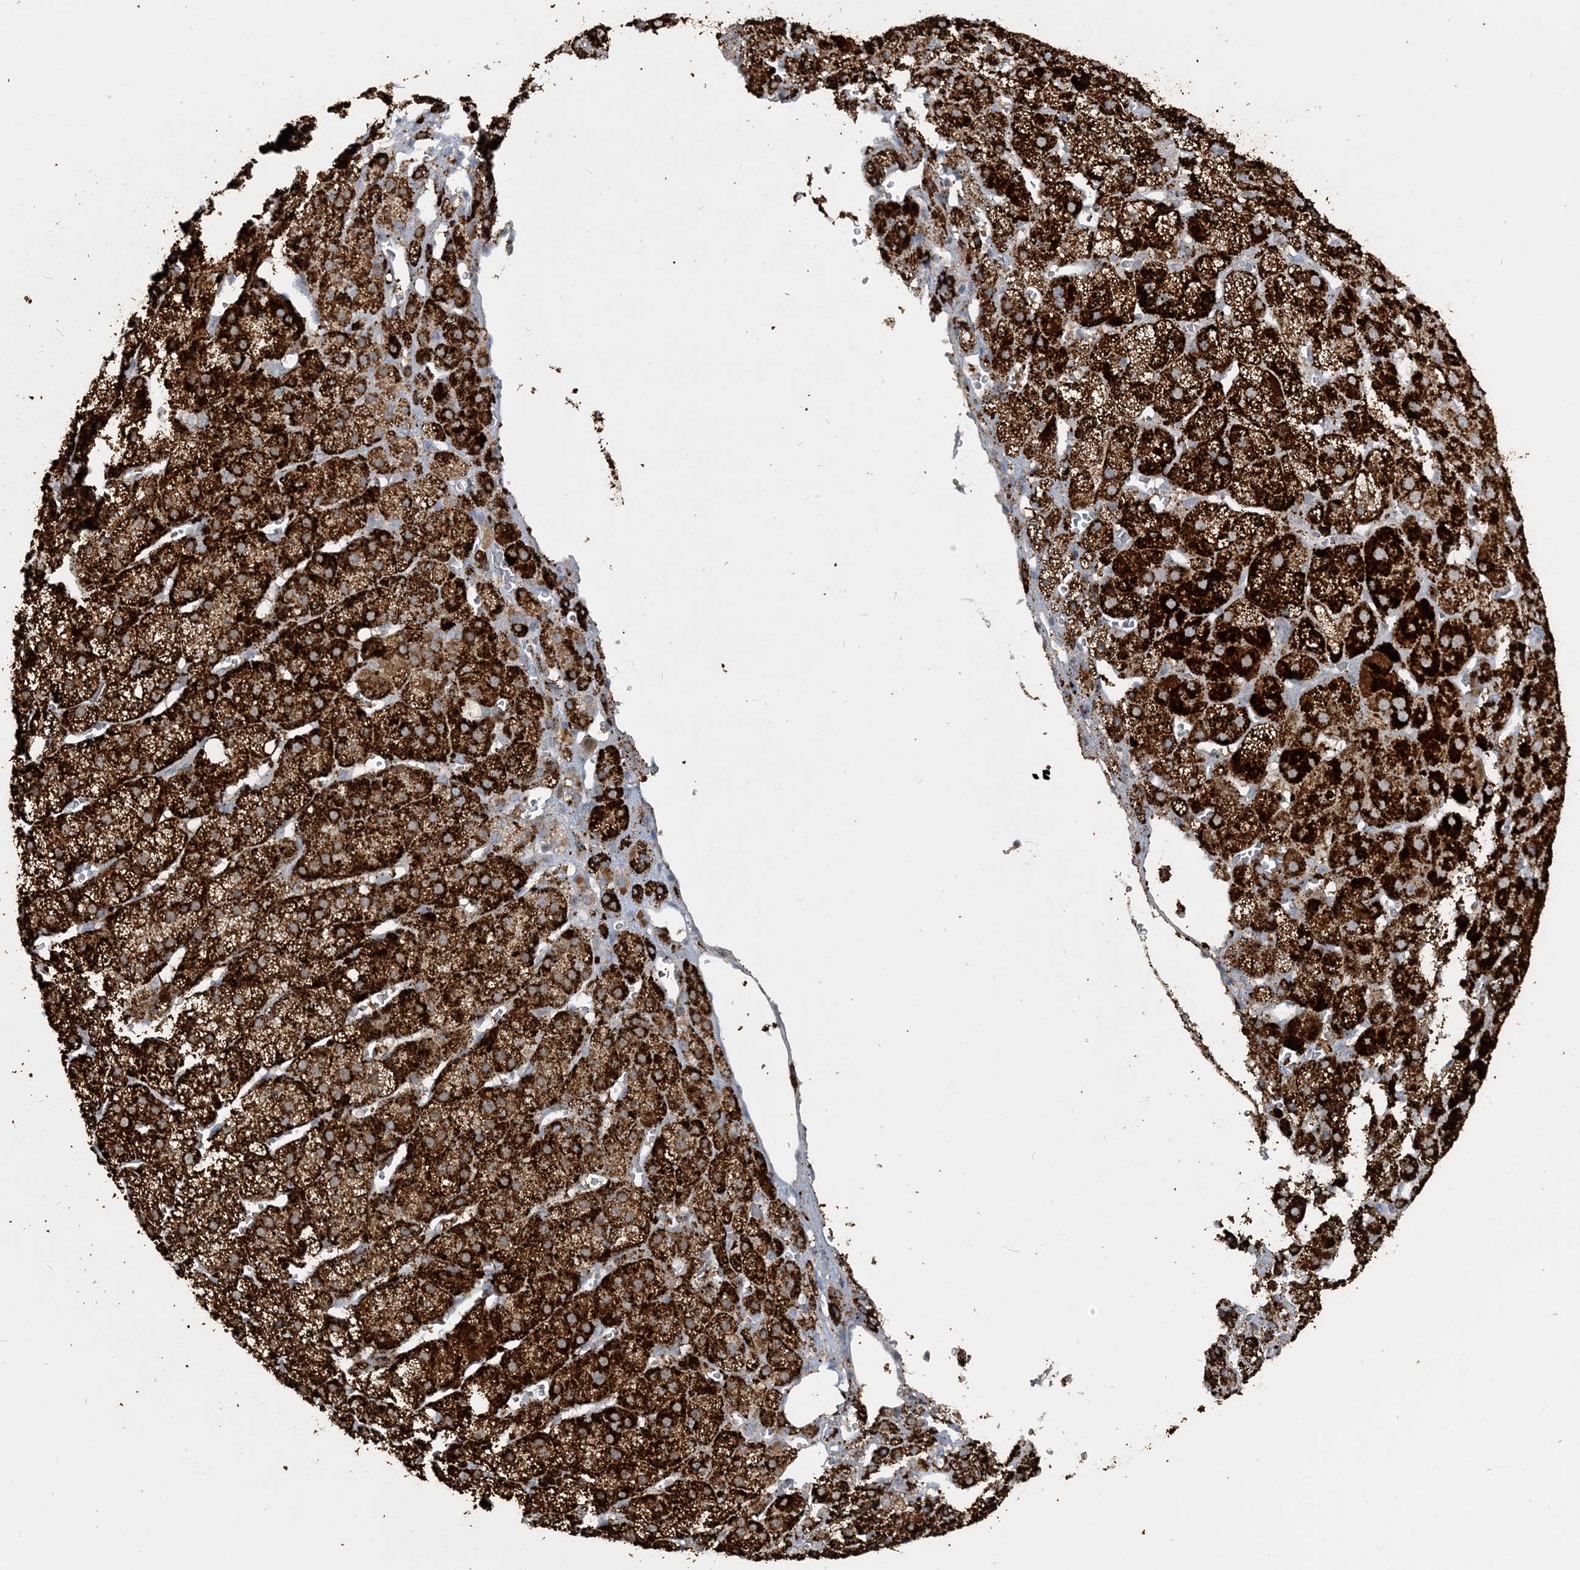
{"staining": {"intensity": "strong", "quantity": ">75%", "location": "cytoplasmic/membranous"}, "tissue": "adrenal gland", "cell_type": "Glandular cells", "image_type": "normal", "snomed": [{"axis": "morphology", "description": "Normal tissue, NOS"}, {"axis": "topography", "description": "Adrenal gland"}], "caption": "The immunohistochemical stain labels strong cytoplasmic/membranous staining in glandular cells of benign adrenal gland.", "gene": "SFMBT2", "patient": {"sex": "female", "age": 57}}